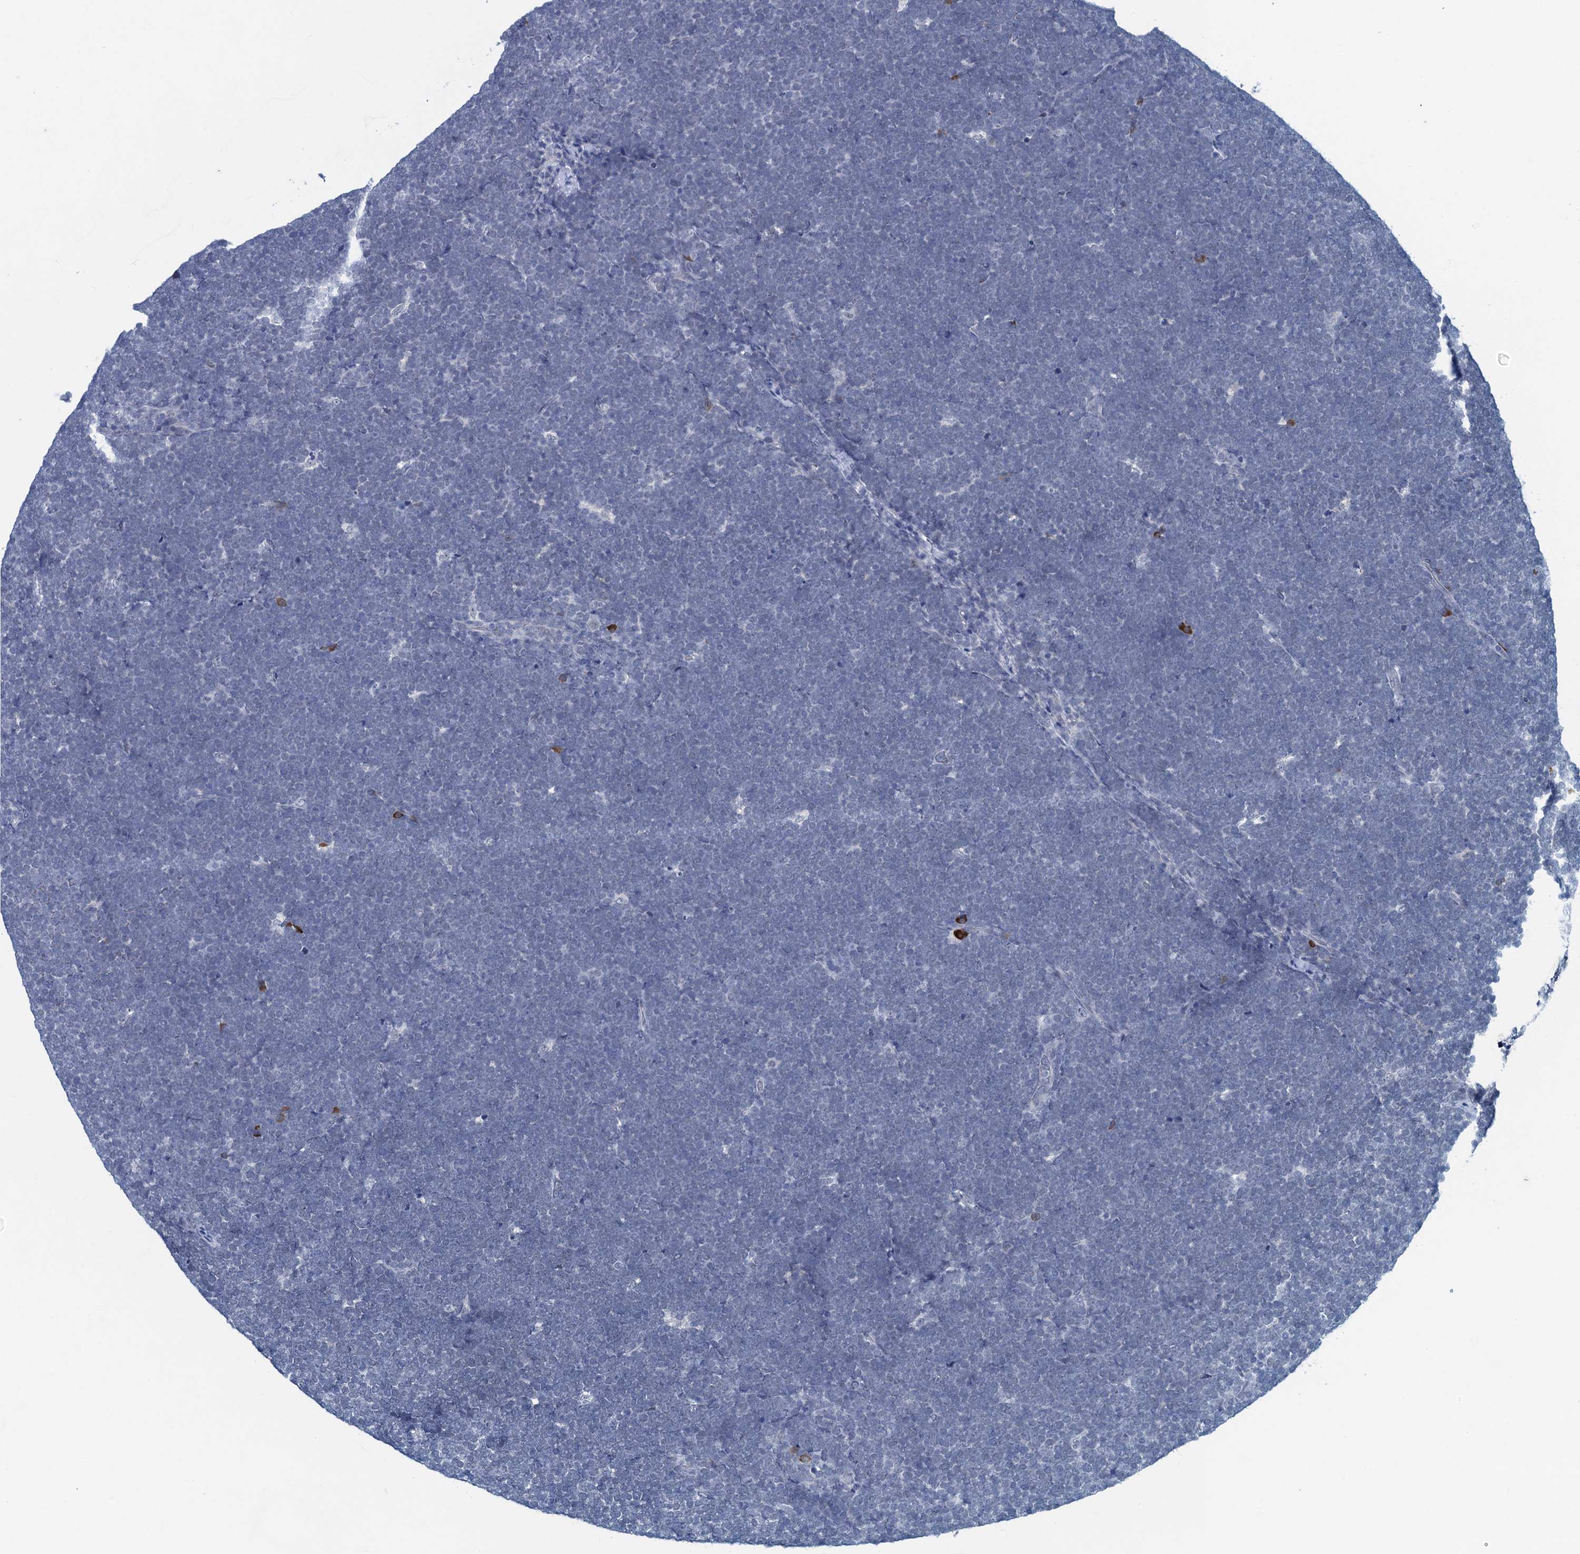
{"staining": {"intensity": "negative", "quantity": "none", "location": "none"}, "tissue": "lymphoma", "cell_type": "Tumor cells", "image_type": "cancer", "snomed": [{"axis": "morphology", "description": "Malignant lymphoma, non-Hodgkin's type, High grade"}, {"axis": "topography", "description": "Lymph node"}], "caption": "This is an immunohistochemistry image of high-grade malignant lymphoma, non-Hodgkin's type. There is no staining in tumor cells.", "gene": "HAPSTR1", "patient": {"sex": "male", "age": 13}}